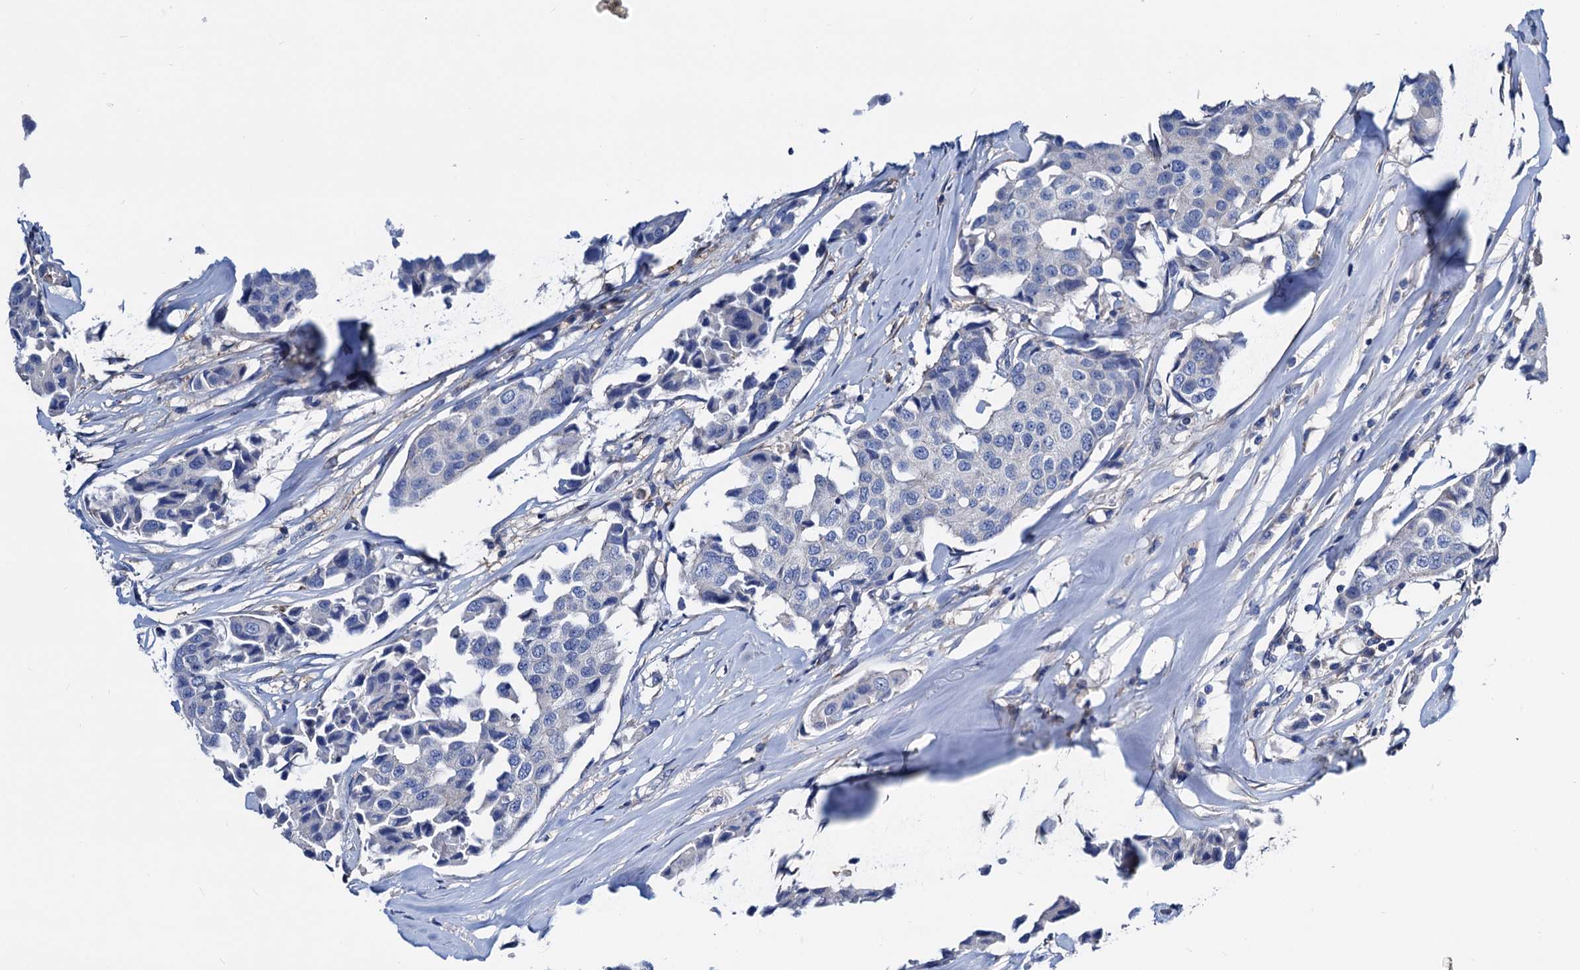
{"staining": {"intensity": "negative", "quantity": "none", "location": "none"}, "tissue": "breast cancer", "cell_type": "Tumor cells", "image_type": "cancer", "snomed": [{"axis": "morphology", "description": "Duct carcinoma"}, {"axis": "topography", "description": "Breast"}], "caption": "A histopathology image of breast cancer (invasive ductal carcinoma) stained for a protein demonstrates no brown staining in tumor cells.", "gene": "GCOM1", "patient": {"sex": "female", "age": 80}}